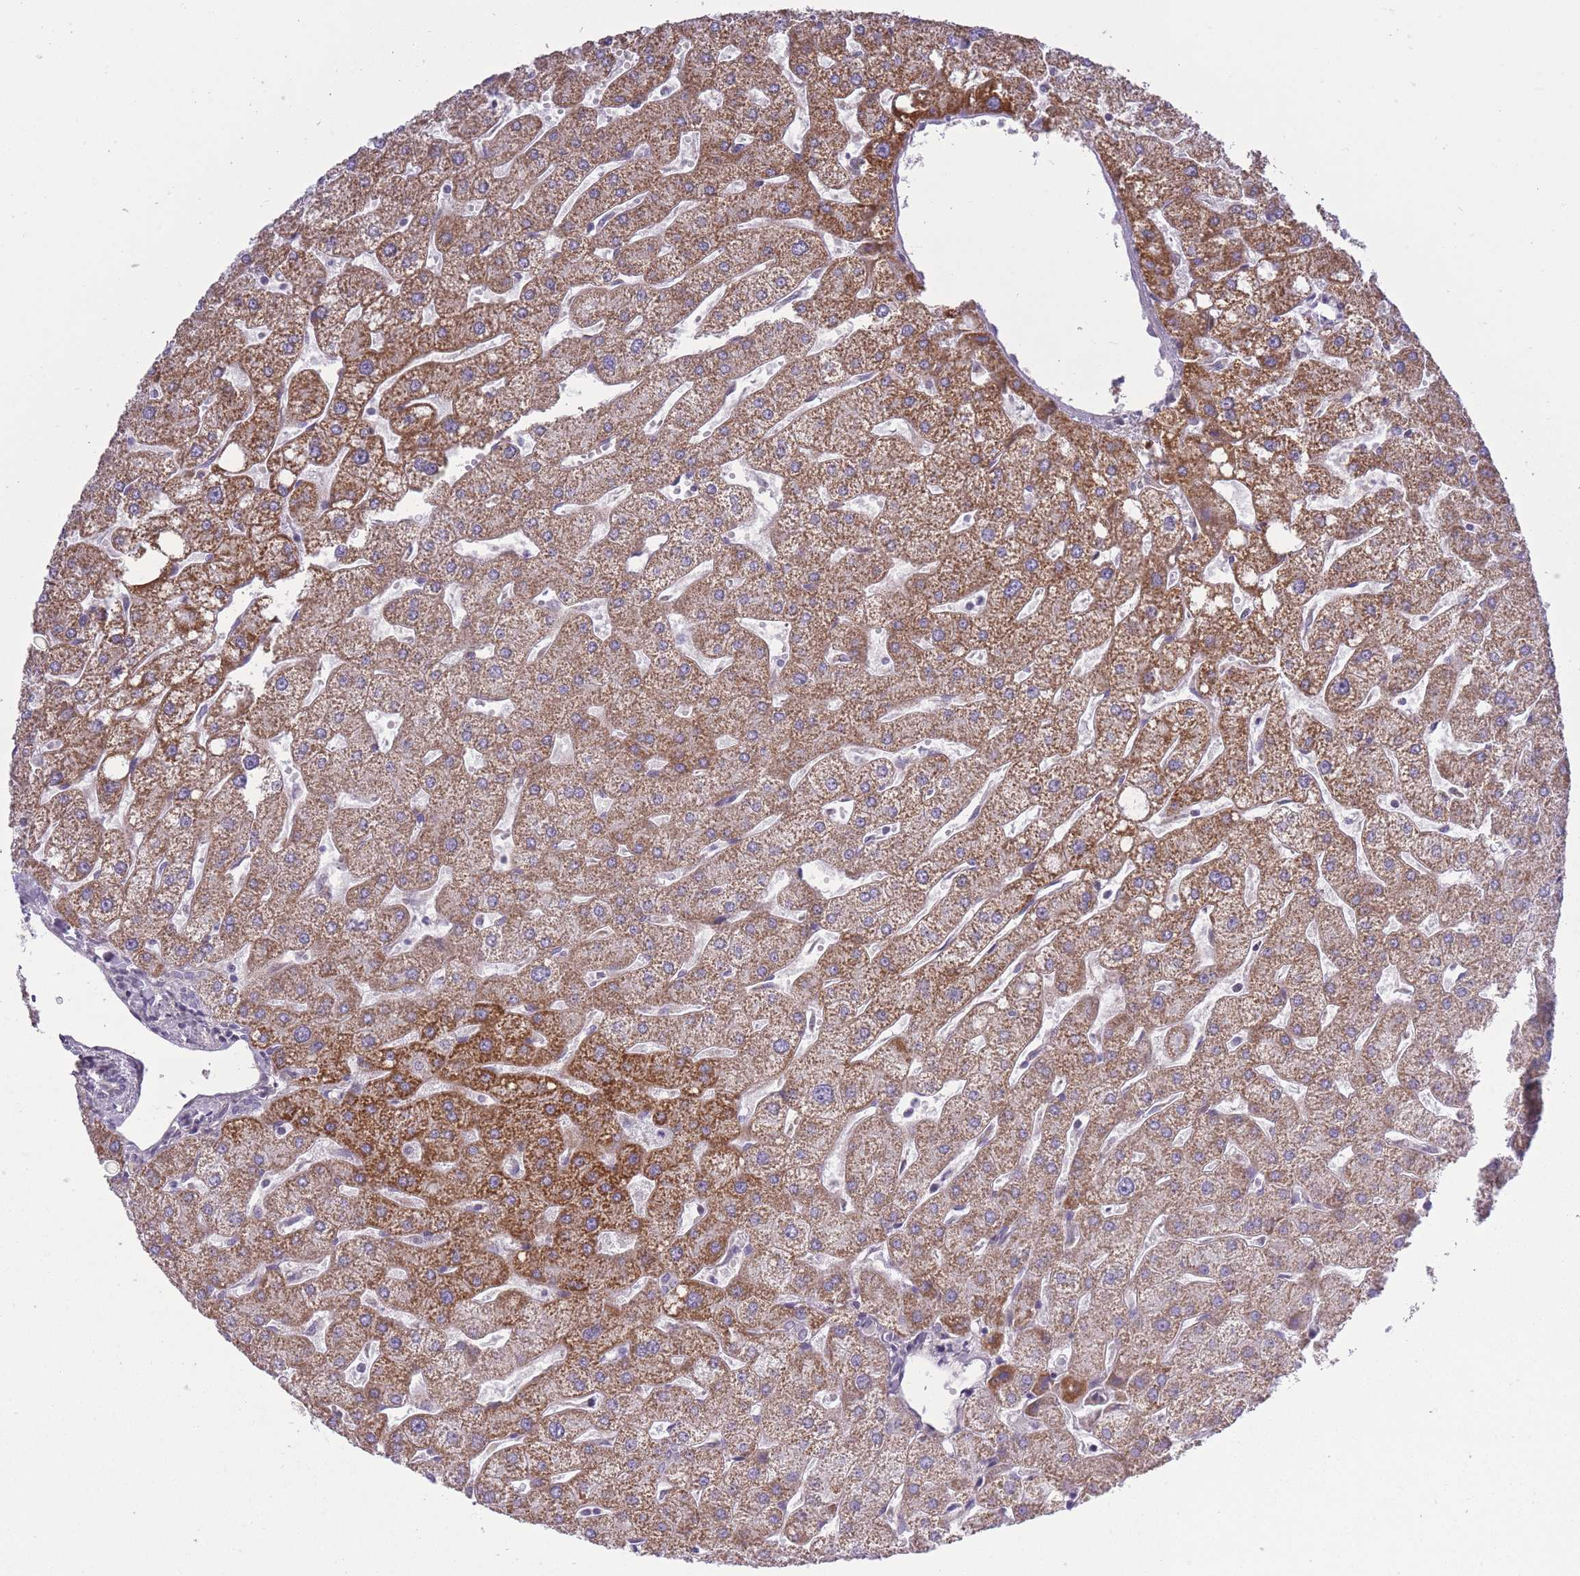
{"staining": {"intensity": "negative", "quantity": "none", "location": "none"}, "tissue": "liver", "cell_type": "Cholangiocytes", "image_type": "normal", "snomed": [{"axis": "morphology", "description": "Normal tissue, NOS"}, {"axis": "topography", "description": "Liver"}], "caption": "Histopathology image shows no significant protein staining in cholangiocytes of unremarkable liver. (DAB (3,3'-diaminobenzidine) immunohistochemistry (IHC) visualized using brightfield microscopy, high magnification).", "gene": "ZBTB24", "patient": {"sex": "male", "age": 67}}